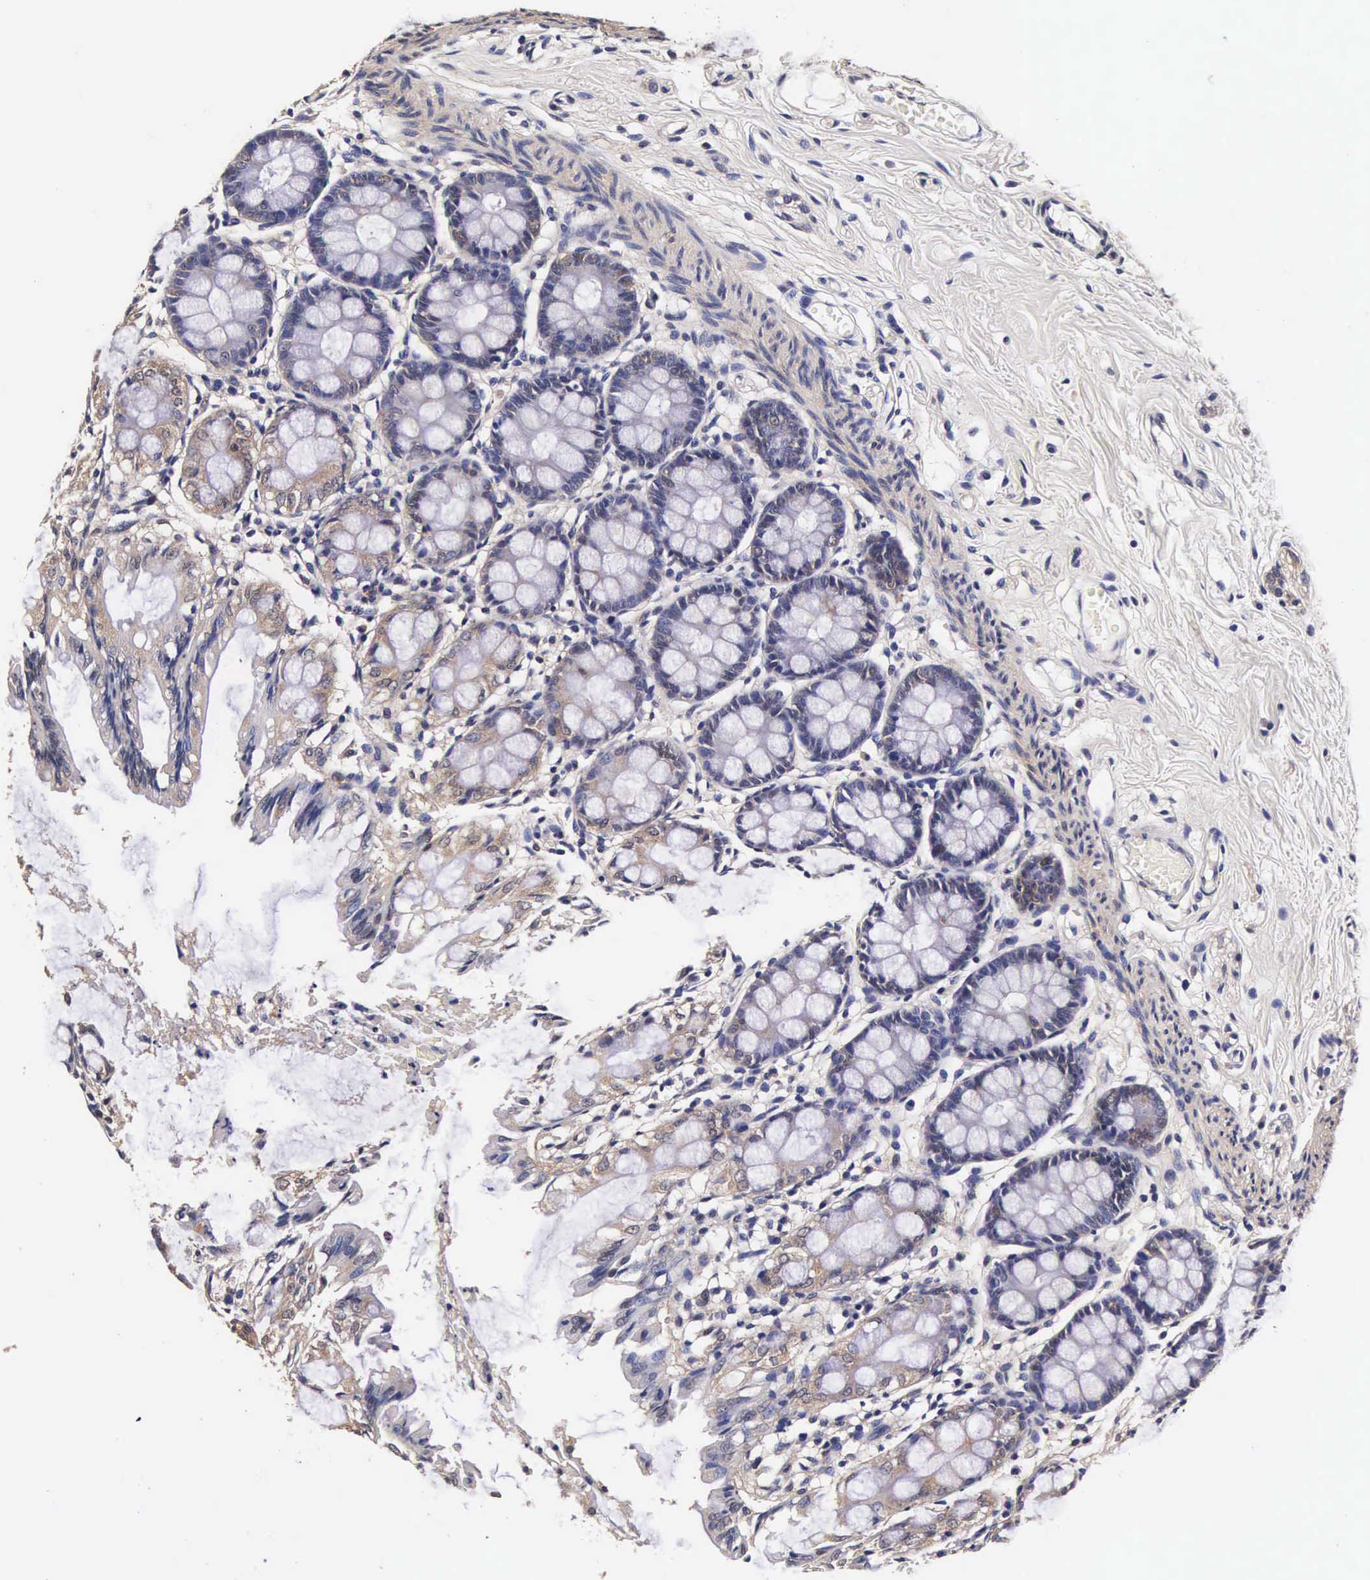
{"staining": {"intensity": "negative", "quantity": "none", "location": "none"}, "tissue": "colon", "cell_type": "Endothelial cells", "image_type": "normal", "snomed": [{"axis": "morphology", "description": "Normal tissue, NOS"}, {"axis": "topography", "description": "Colon"}], "caption": "DAB immunohistochemical staining of benign colon displays no significant expression in endothelial cells.", "gene": "TECPR2", "patient": {"sex": "male", "age": 54}}